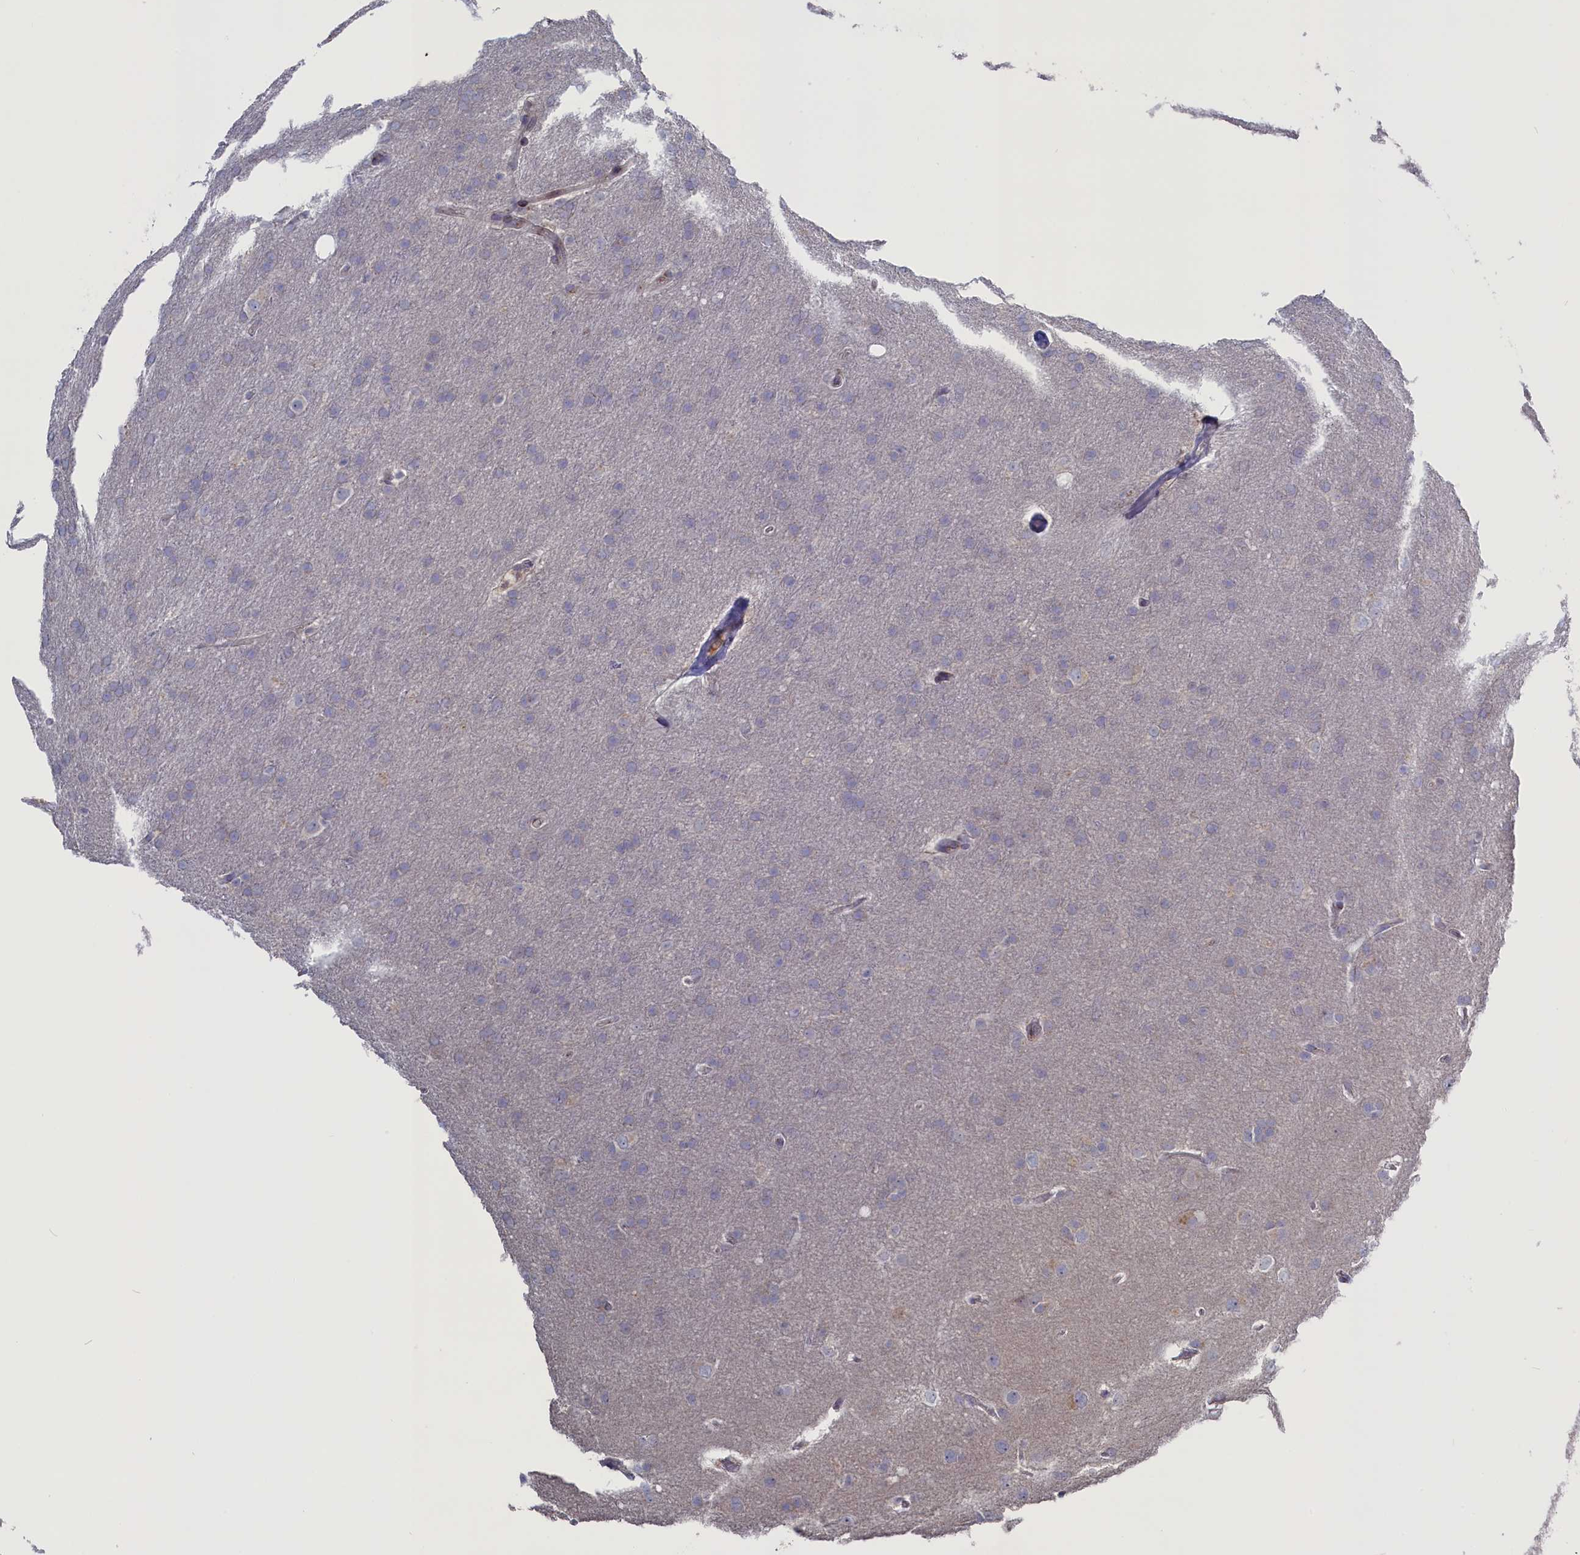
{"staining": {"intensity": "negative", "quantity": "none", "location": "none"}, "tissue": "glioma", "cell_type": "Tumor cells", "image_type": "cancer", "snomed": [{"axis": "morphology", "description": "Glioma, malignant, Low grade"}, {"axis": "topography", "description": "Brain"}], "caption": "Immunohistochemical staining of human glioma demonstrates no significant staining in tumor cells.", "gene": "GPR108", "patient": {"sex": "female", "age": 32}}